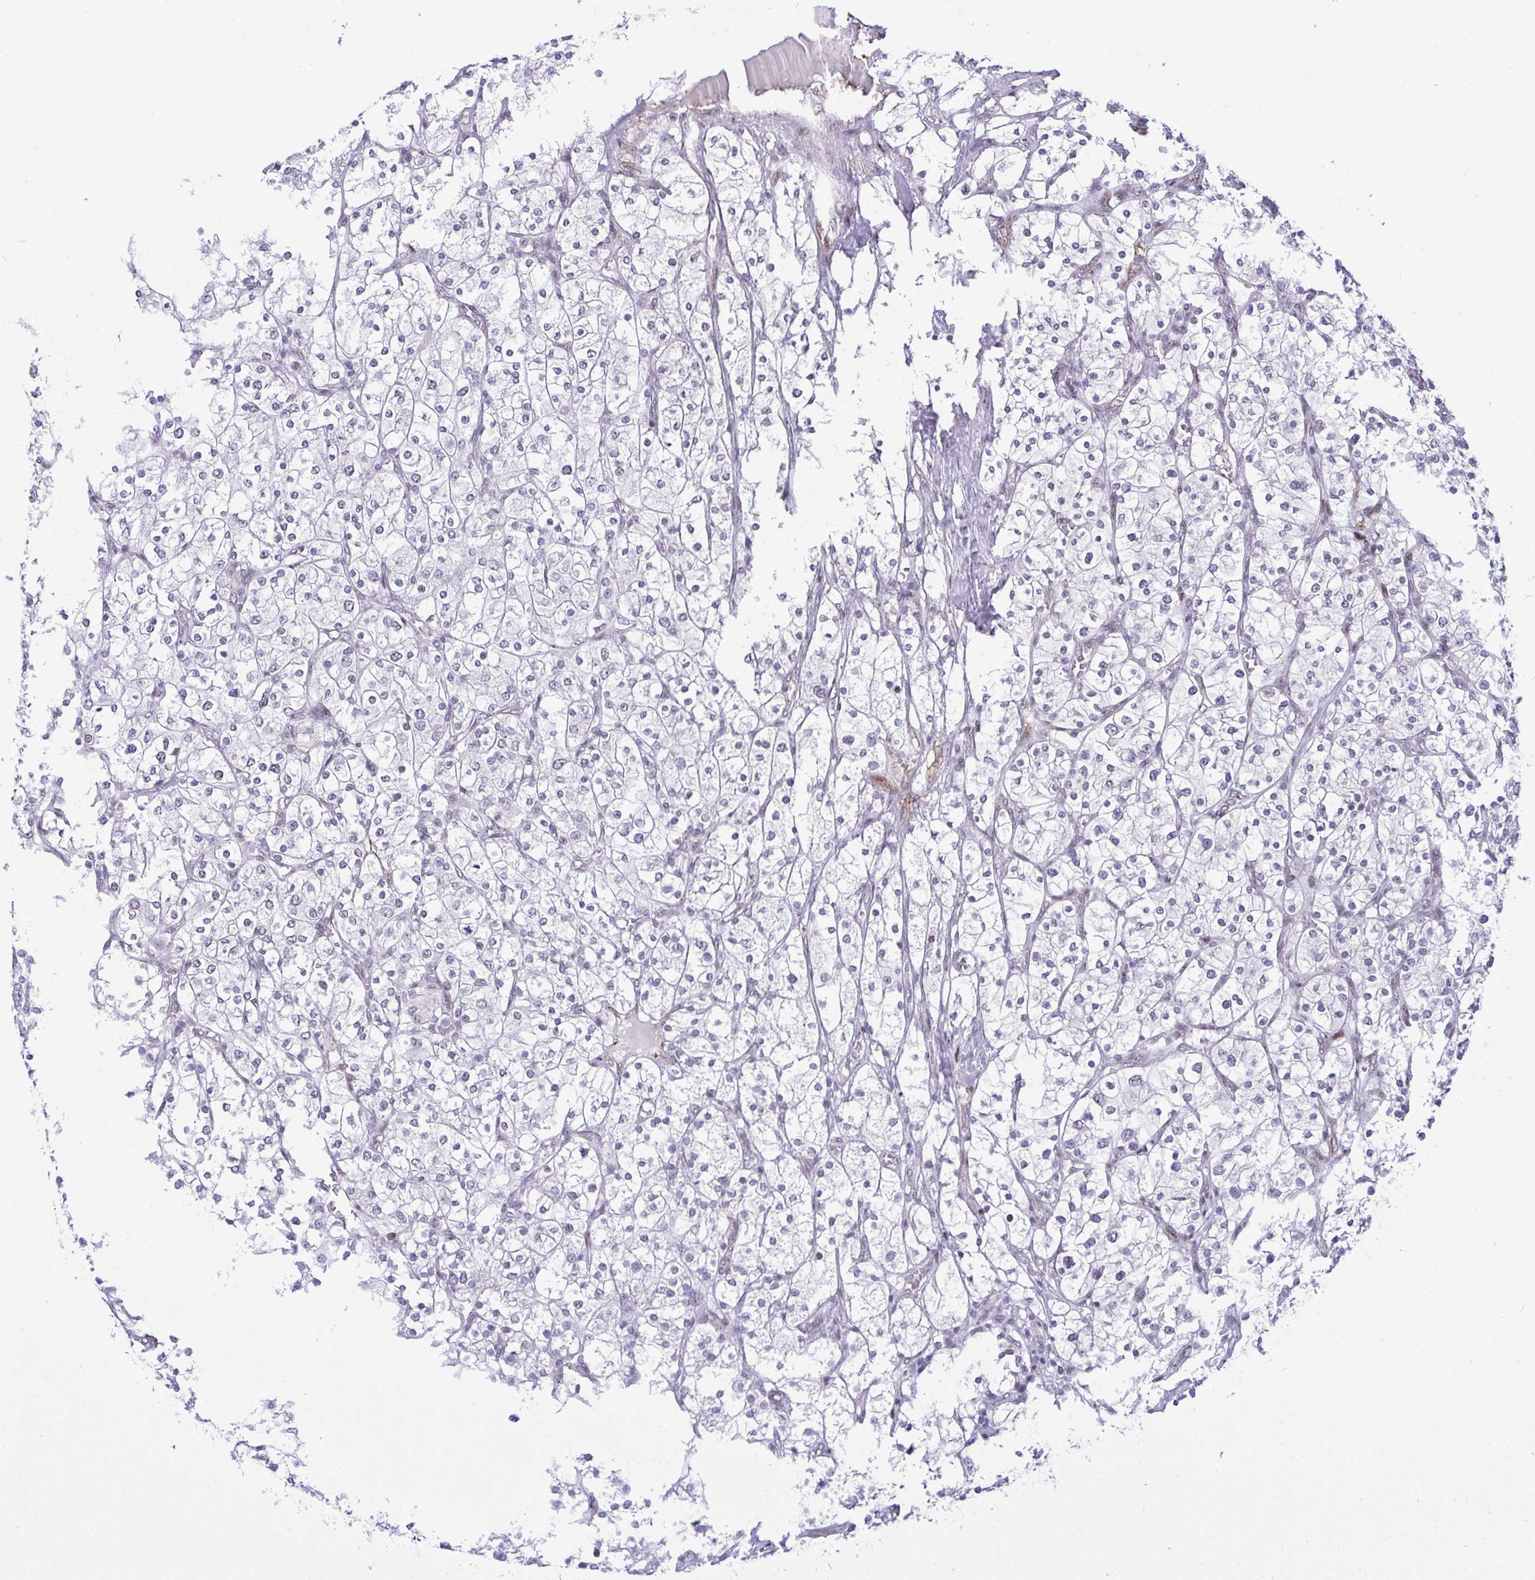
{"staining": {"intensity": "negative", "quantity": "none", "location": "none"}, "tissue": "renal cancer", "cell_type": "Tumor cells", "image_type": "cancer", "snomed": [{"axis": "morphology", "description": "Adenocarcinoma, NOS"}, {"axis": "topography", "description": "Kidney"}], "caption": "Human renal cancer stained for a protein using immunohistochemistry exhibits no positivity in tumor cells.", "gene": "ZFHX3", "patient": {"sex": "male", "age": 80}}